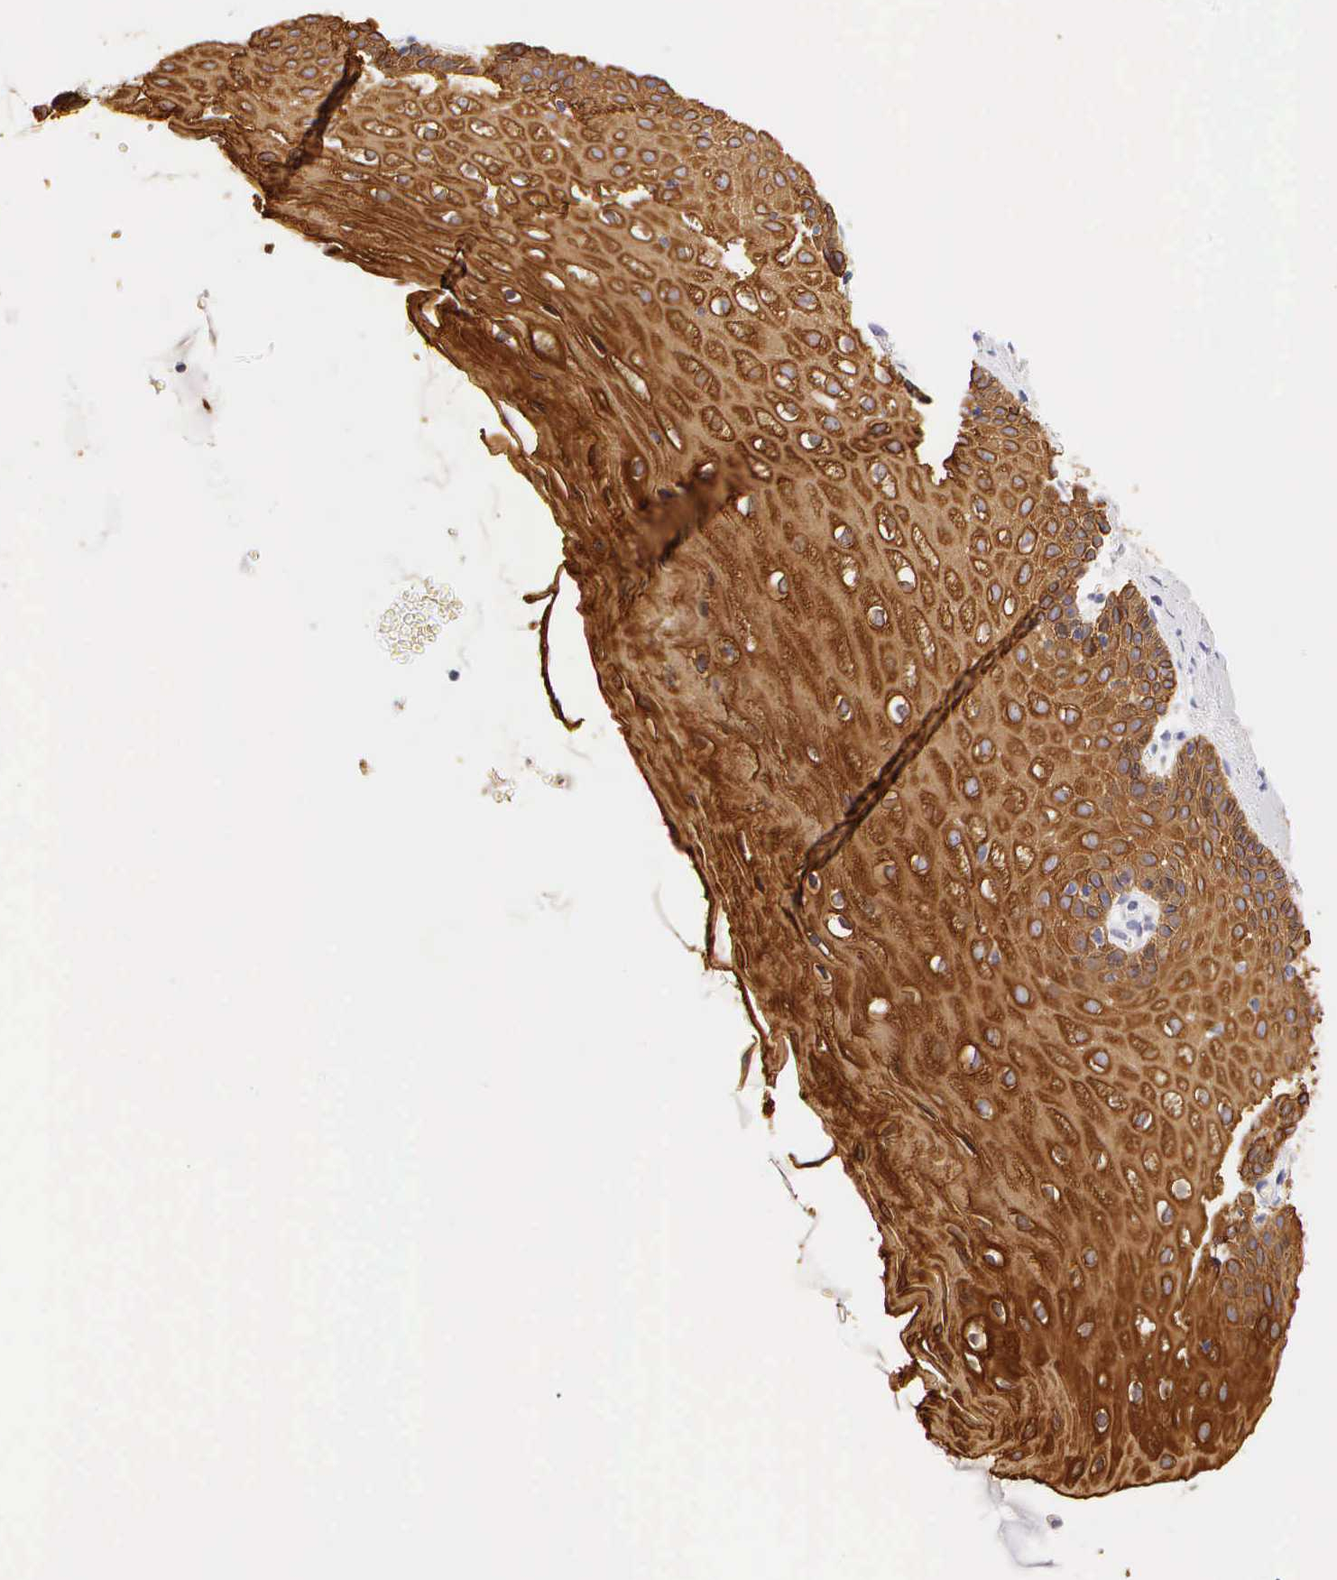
{"staining": {"intensity": "negative", "quantity": "none", "location": "none"}, "tissue": "cervix", "cell_type": "Glandular cells", "image_type": "normal", "snomed": [{"axis": "morphology", "description": "Normal tissue, NOS"}, {"axis": "topography", "description": "Cervix"}], "caption": "DAB (3,3'-diaminobenzidine) immunohistochemical staining of unremarkable human cervix exhibits no significant staining in glandular cells.", "gene": "KRT17", "patient": {"sex": "female", "age": 53}}